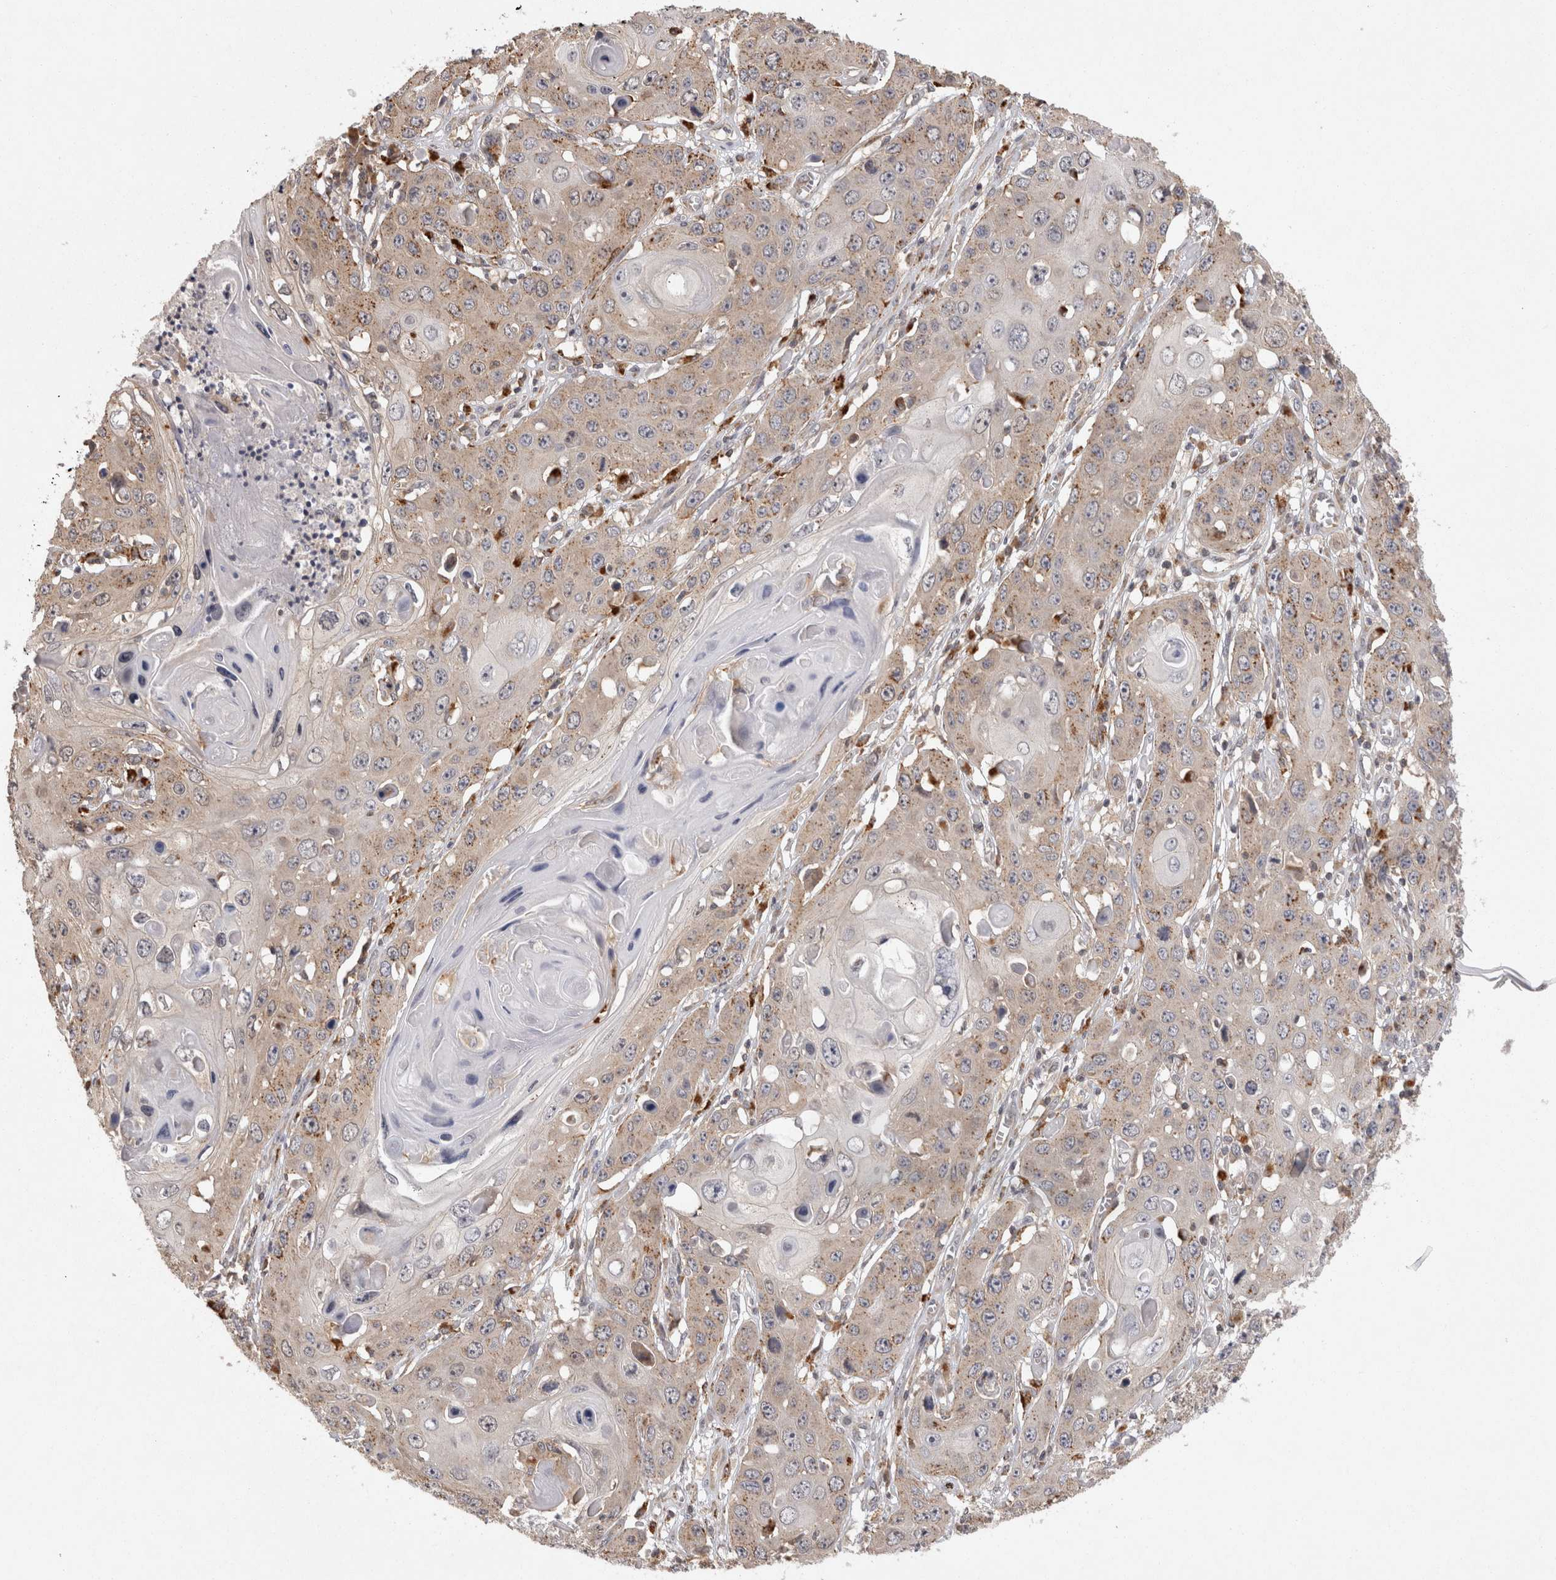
{"staining": {"intensity": "weak", "quantity": "25%-75%", "location": "cytoplasmic/membranous"}, "tissue": "skin cancer", "cell_type": "Tumor cells", "image_type": "cancer", "snomed": [{"axis": "morphology", "description": "Squamous cell carcinoma, NOS"}, {"axis": "topography", "description": "Skin"}], "caption": "Immunohistochemical staining of human skin cancer (squamous cell carcinoma) reveals low levels of weak cytoplasmic/membranous expression in approximately 25%-75% of tumor cells.", "gene": "ACAT2", "patient": {"sex": "male", "age": 55}}